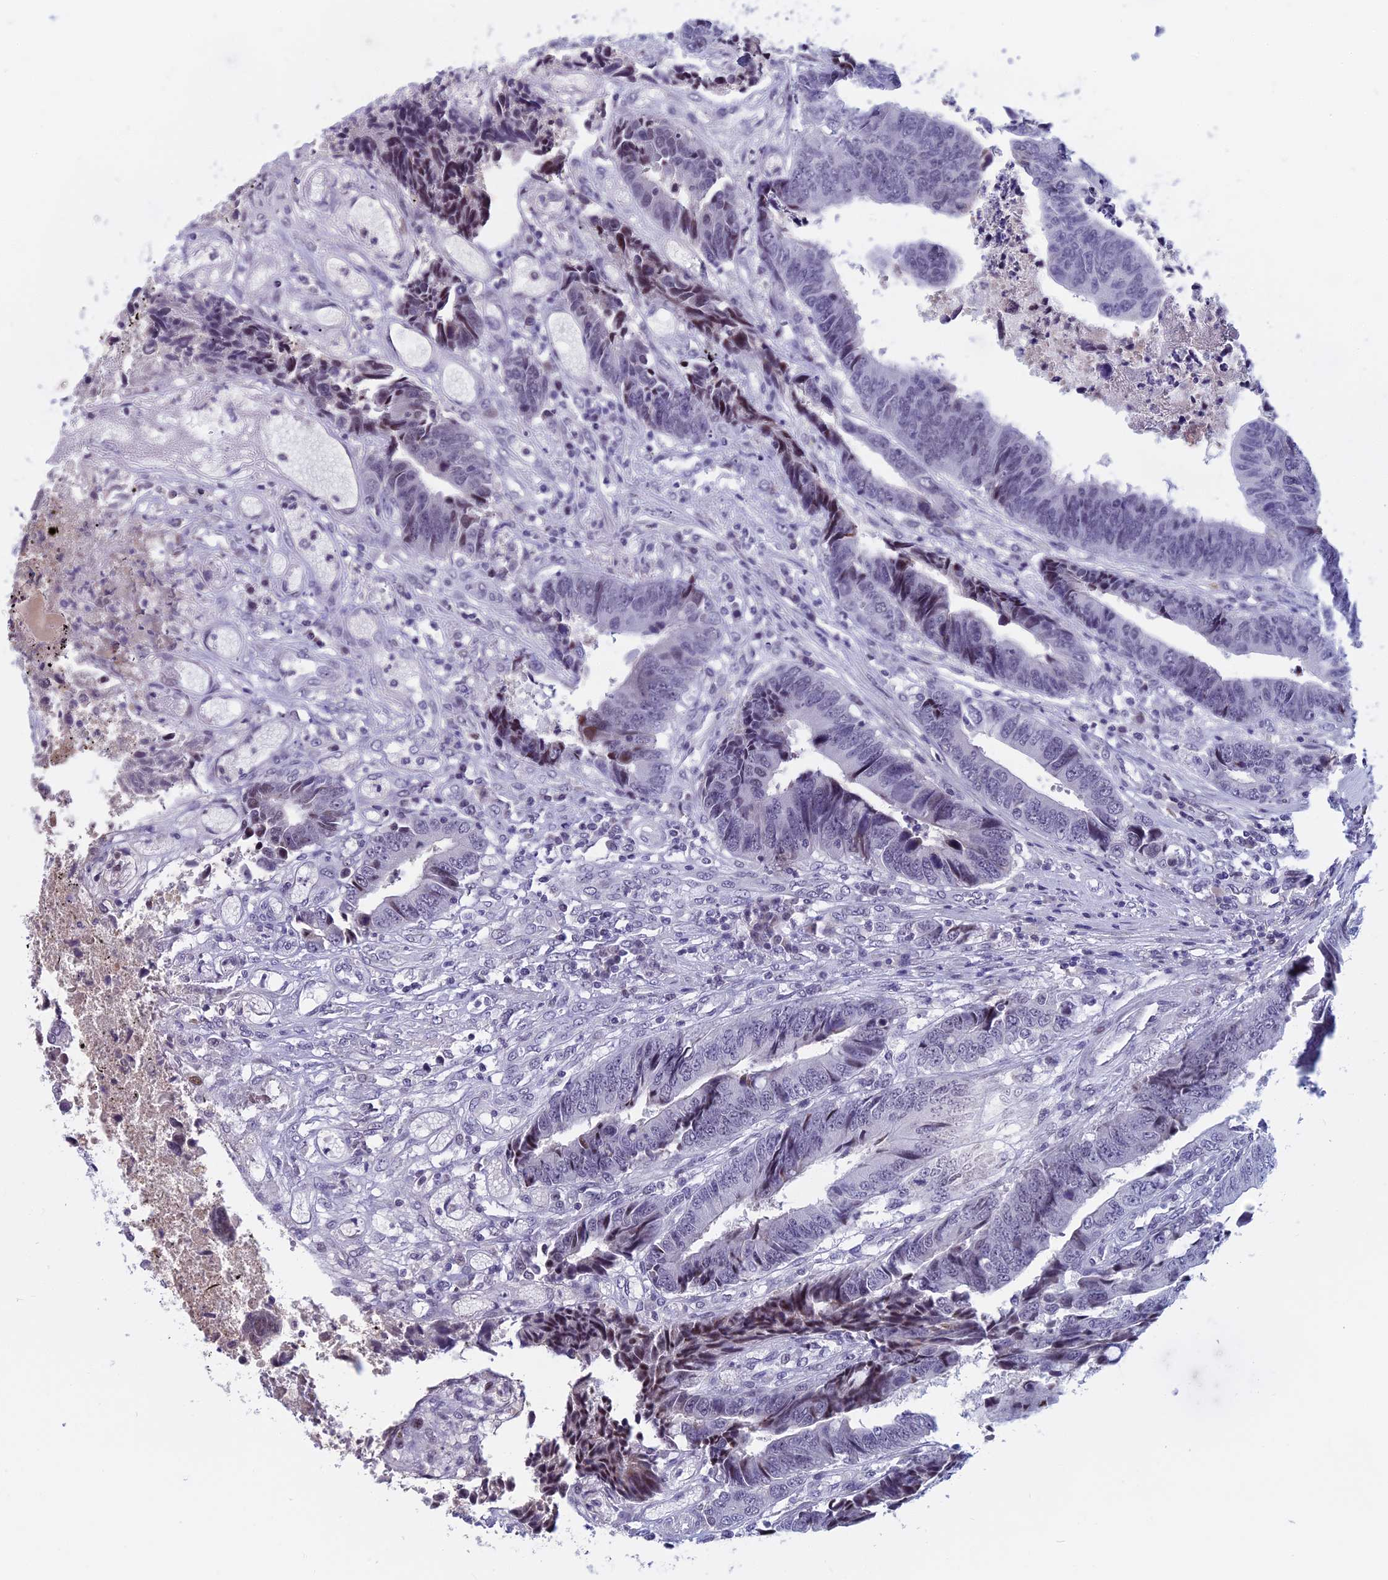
{"staining": {"intensity": "negative", "quantity": "none", "location": "none"}, "tissue": "colorectal cancer", "cell_type": "Tumor cells", "image_type": "cancer", "snomed": [{"axis": "morphology", "description": "Adenocarcinoma, NOS"}, {"axis": "topography", "description": "Rectum"}], "caption": "Immunohistochemical staining of human colorectal cancer shows no significant expression in tumor cells.", "gene": "CDC7", "patient": {"sex": "male", "age": 84}}